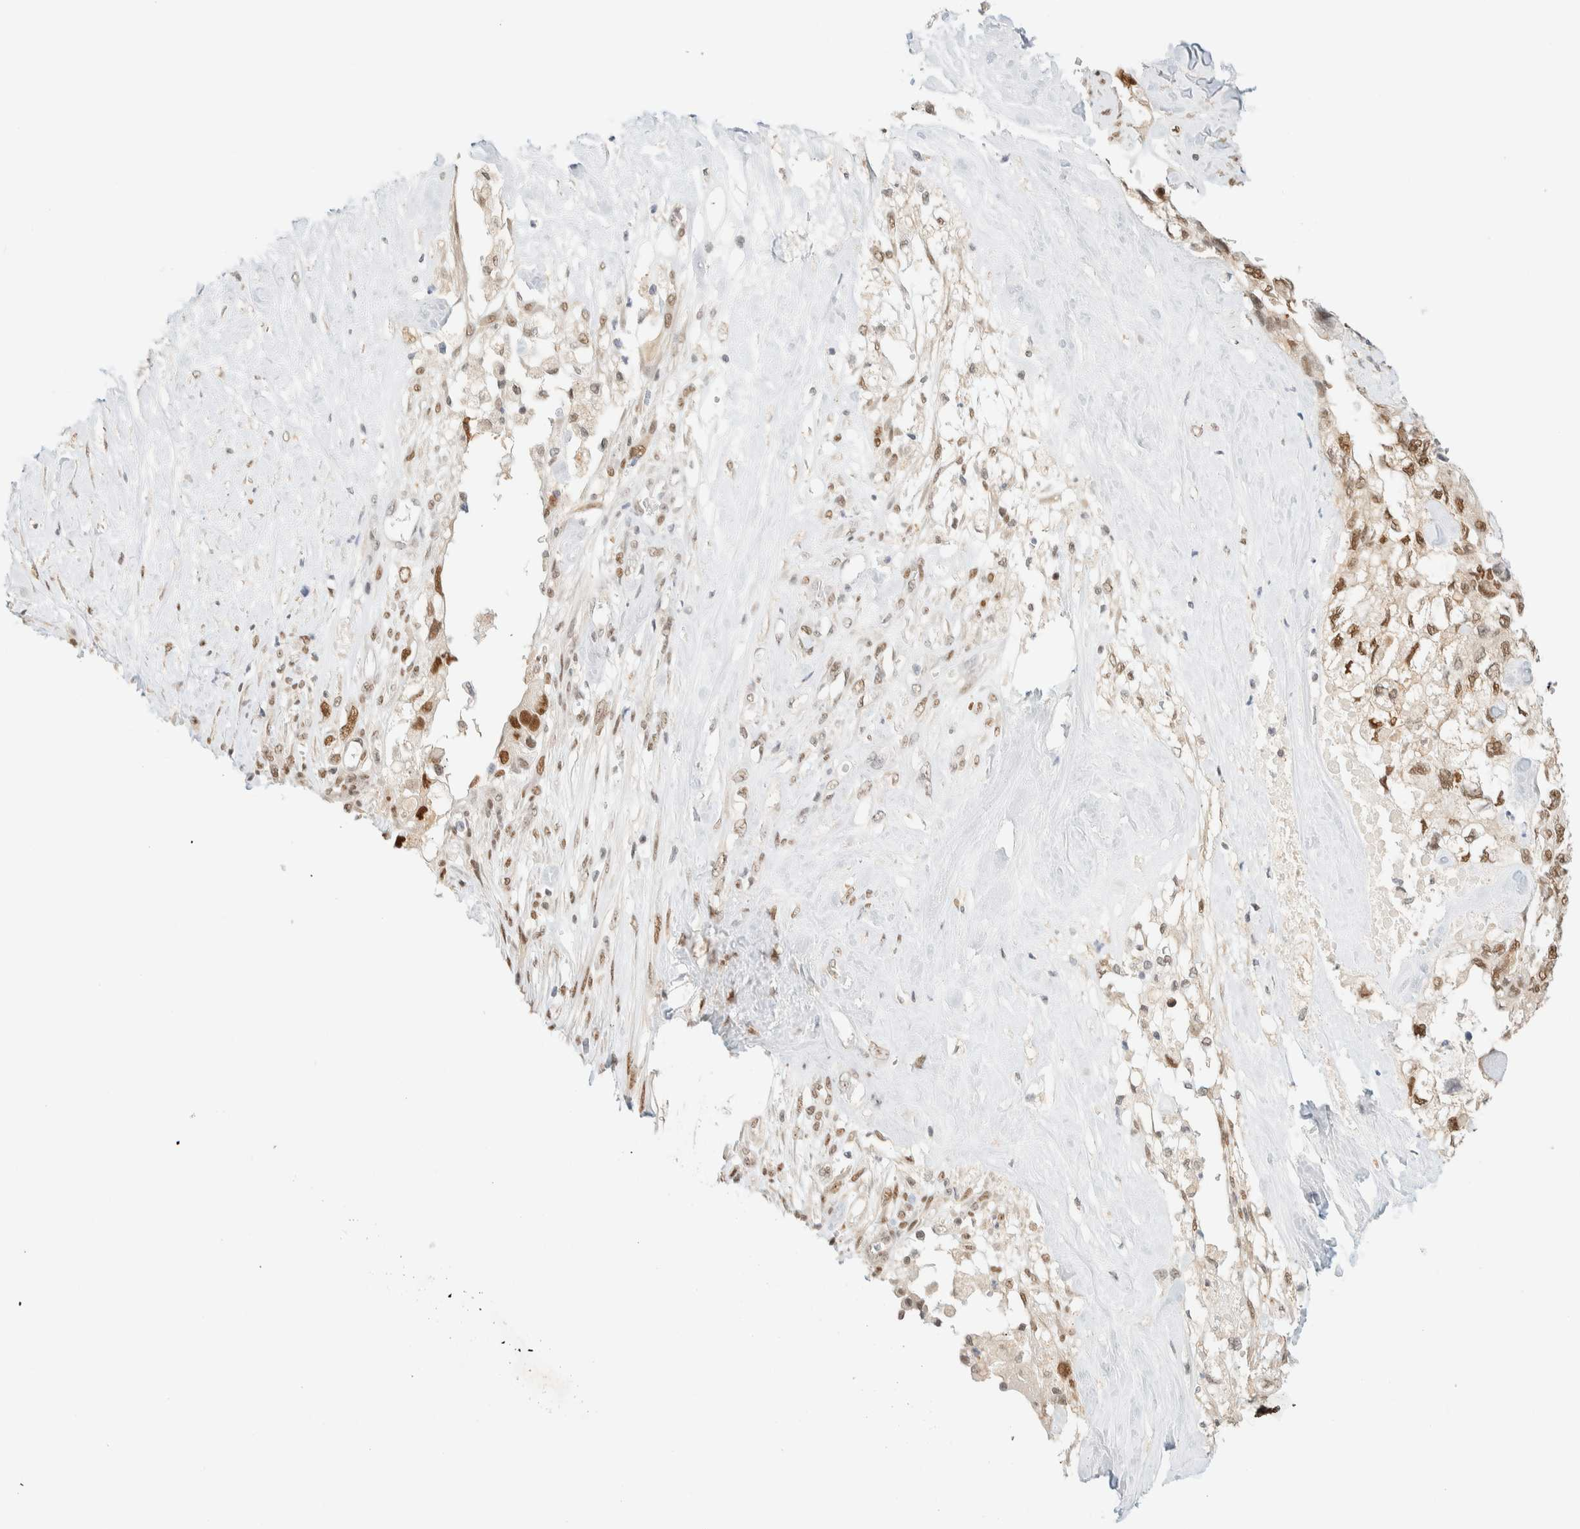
{"staining": {"intensity": "moderate", "quantity": ">75%", "location": "nuclear"}, "tissue": "pancreatic cancer", "cell_type": "Tumor cells", "image_type": "cancer", "snomed": [{"axis": "morphology", "description": "Adenocarcinoma, NOS"}, {"axis": "topography", "description": "Pancreas"}], "caption": "A photomicrograph showing moderate nuclear positivity in approximately >75% of tumor cells in pancreatic adenocarcinoma, as visualized by brown immunohistochemical staining.", "gene": "PYGO2", "patient": {"sex": "female", "age": 56}}